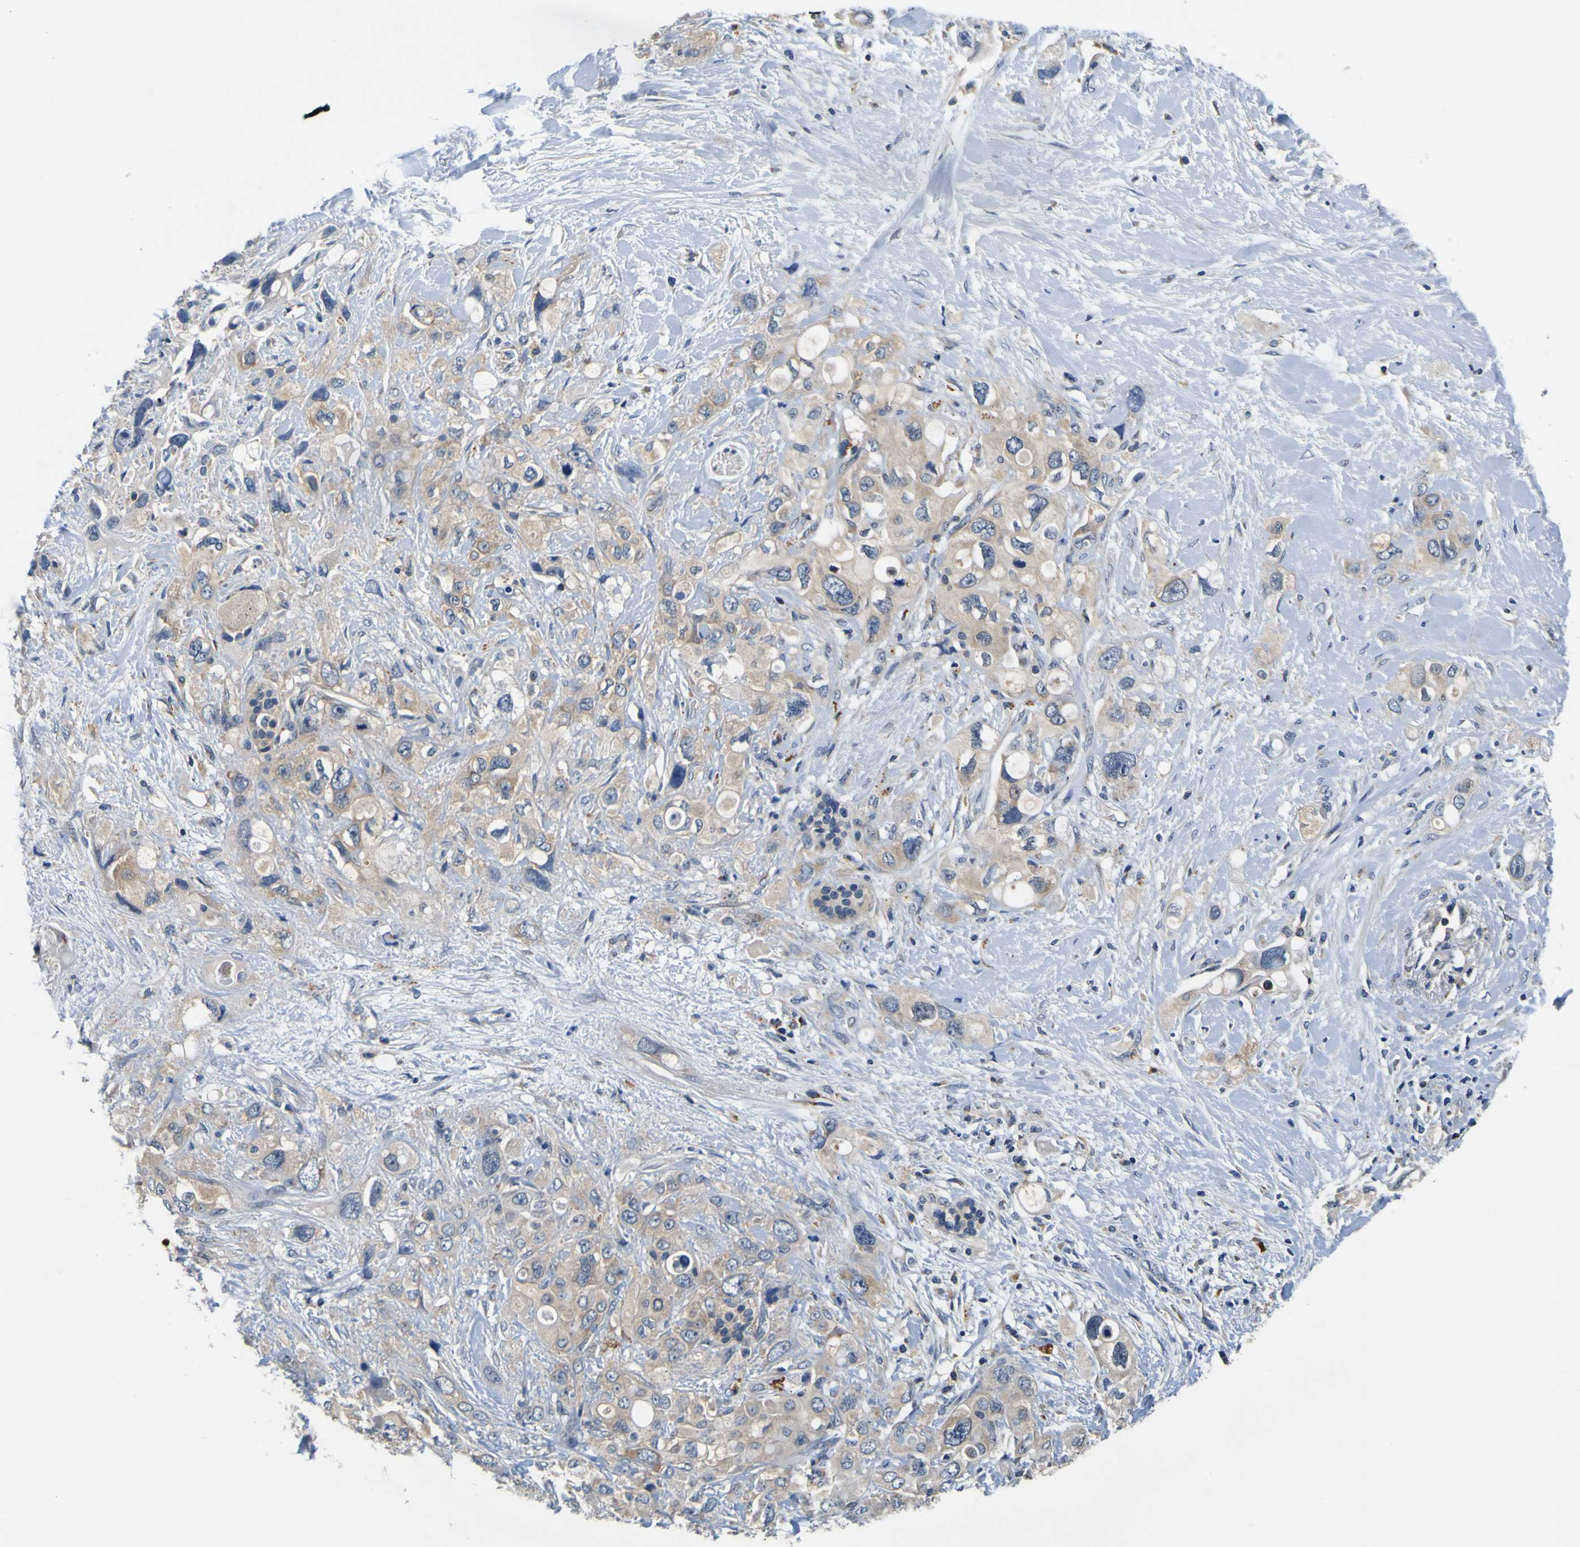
{"staining": {"intensity": "weak", "quantity": ">75%", "location": "cytoplasmic/membranous"}, "tissue": "pancreatic cancer", "cell_type": "Tumor cells", "image_type": "cancer", "snomed": [{"axis": "morphology", "description": "Adenocarcinoma, NOS"}, {"axis": "topography", "description": "Pancreas"}], "caption": "Pancreatic adenocarcinoma stained for a protein displays weak cytoplasmic/membranous positivity in tumor cells.", "gene": "TNIK", "patient": {"sex": "female", "age": 56}}